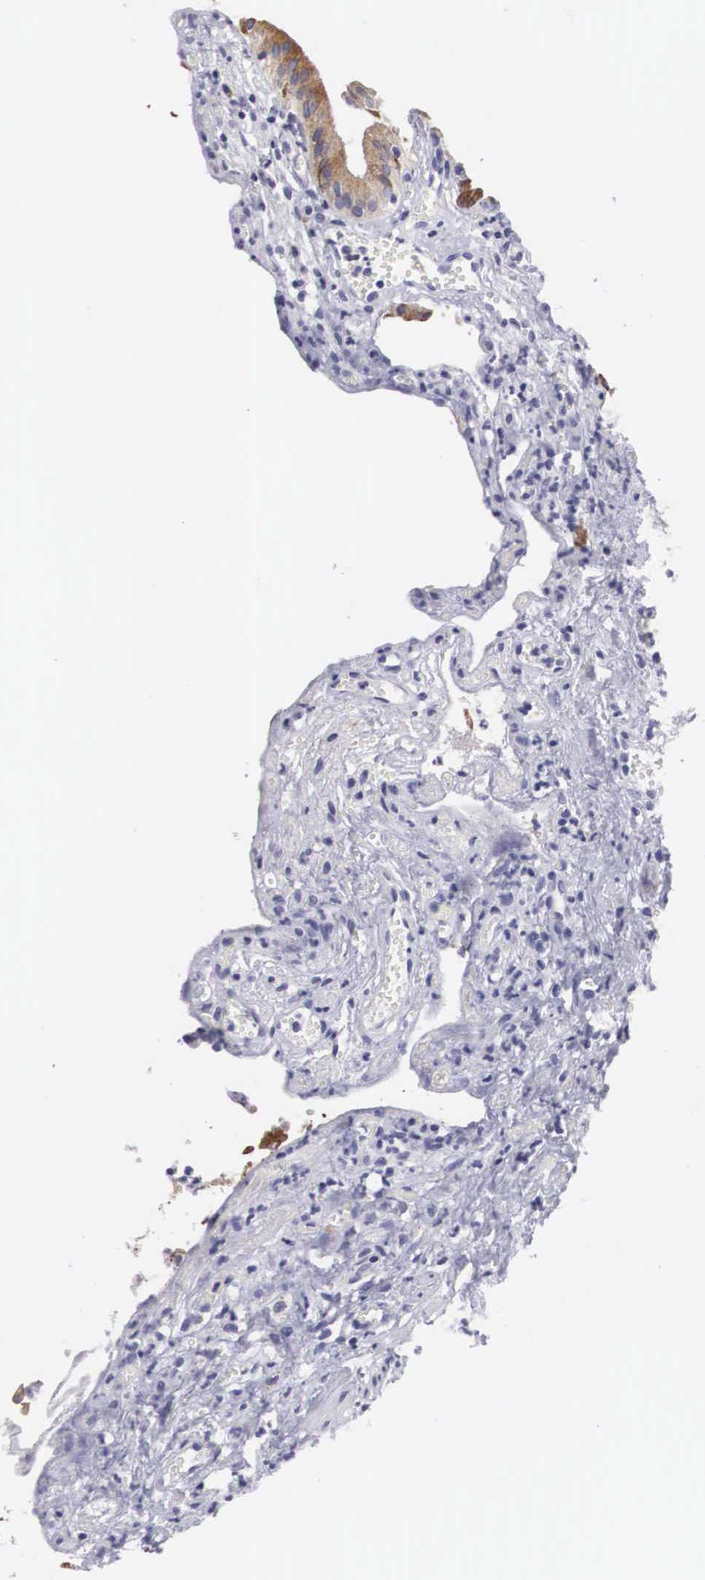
{"staining": {"intensity": "moderate", "quantity": ">75%", "location": "cytoplasmic/membranous"}, "tissue": "gallbladder", "cell_type": "Glandular cells", "image_type": "normal", "snomed": [{"axis": "morphology", "description": "Normal tissue, NOS"}, {"axis": "topography", "description": "Gallbladder"}], "caption": "Benign gallbladder demonstrates moderate cytoplasmic/membranous staining in about >75% of glandular cells, visualized by immunohistochemistry.", "gene": "ARMCX3", "patient": {"sex": "male", "age": 28}}